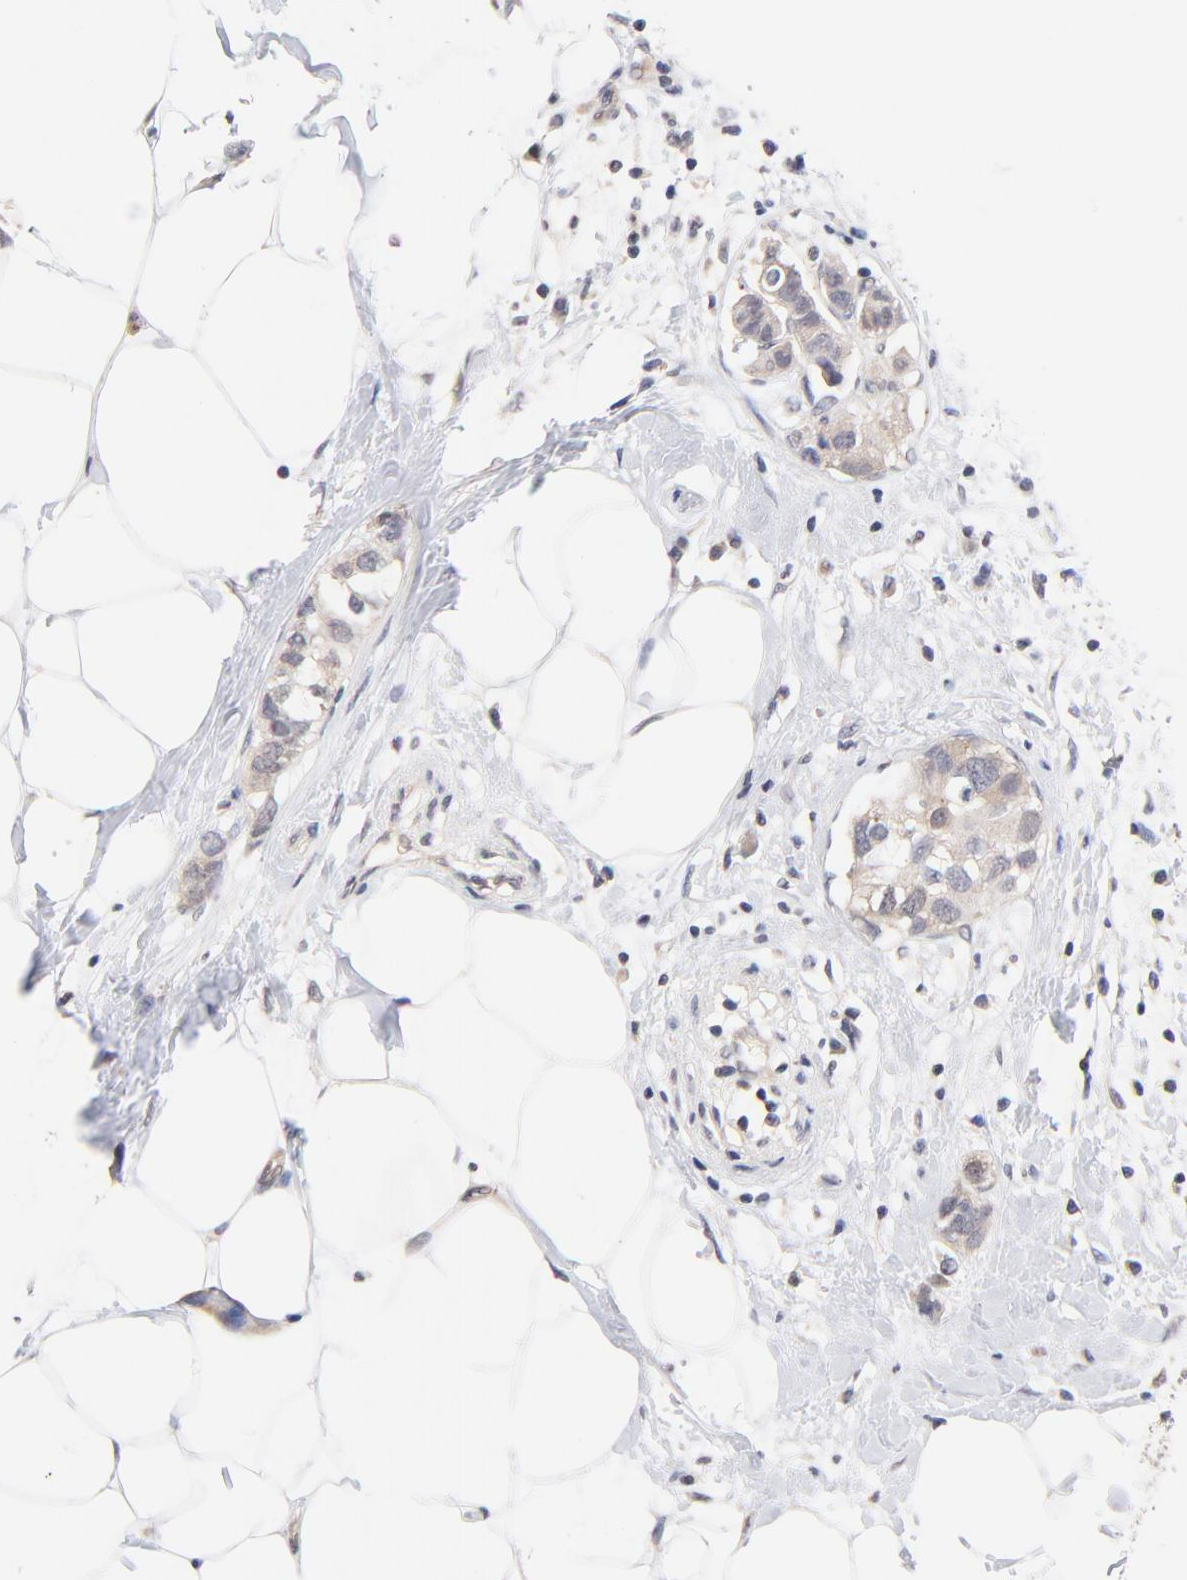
{"staining": {"intensity": "moderate", "quantity": ">75%", "location": "cytoplasmic/membranous"}, "tissue": "breast cancer", "cell_type": "Tumor cells", "image_type": "cancer", "snomed": [{"axis": "morphology", "description": "Normal tissue, NOS"}, {"axis": "morphology", "description": "Duct carcinoma"}, {"axis": "topography", "description": "Breast"}], "caption": "Protein expression analysis of breast cancer (infiltrating ductal carcinoma) exhibits moderate cytoplasmic/membranous positivity in about >75% of tumor cells.", "gene": "RIBC2", "patient": {"sex": "female", "age": 50}}